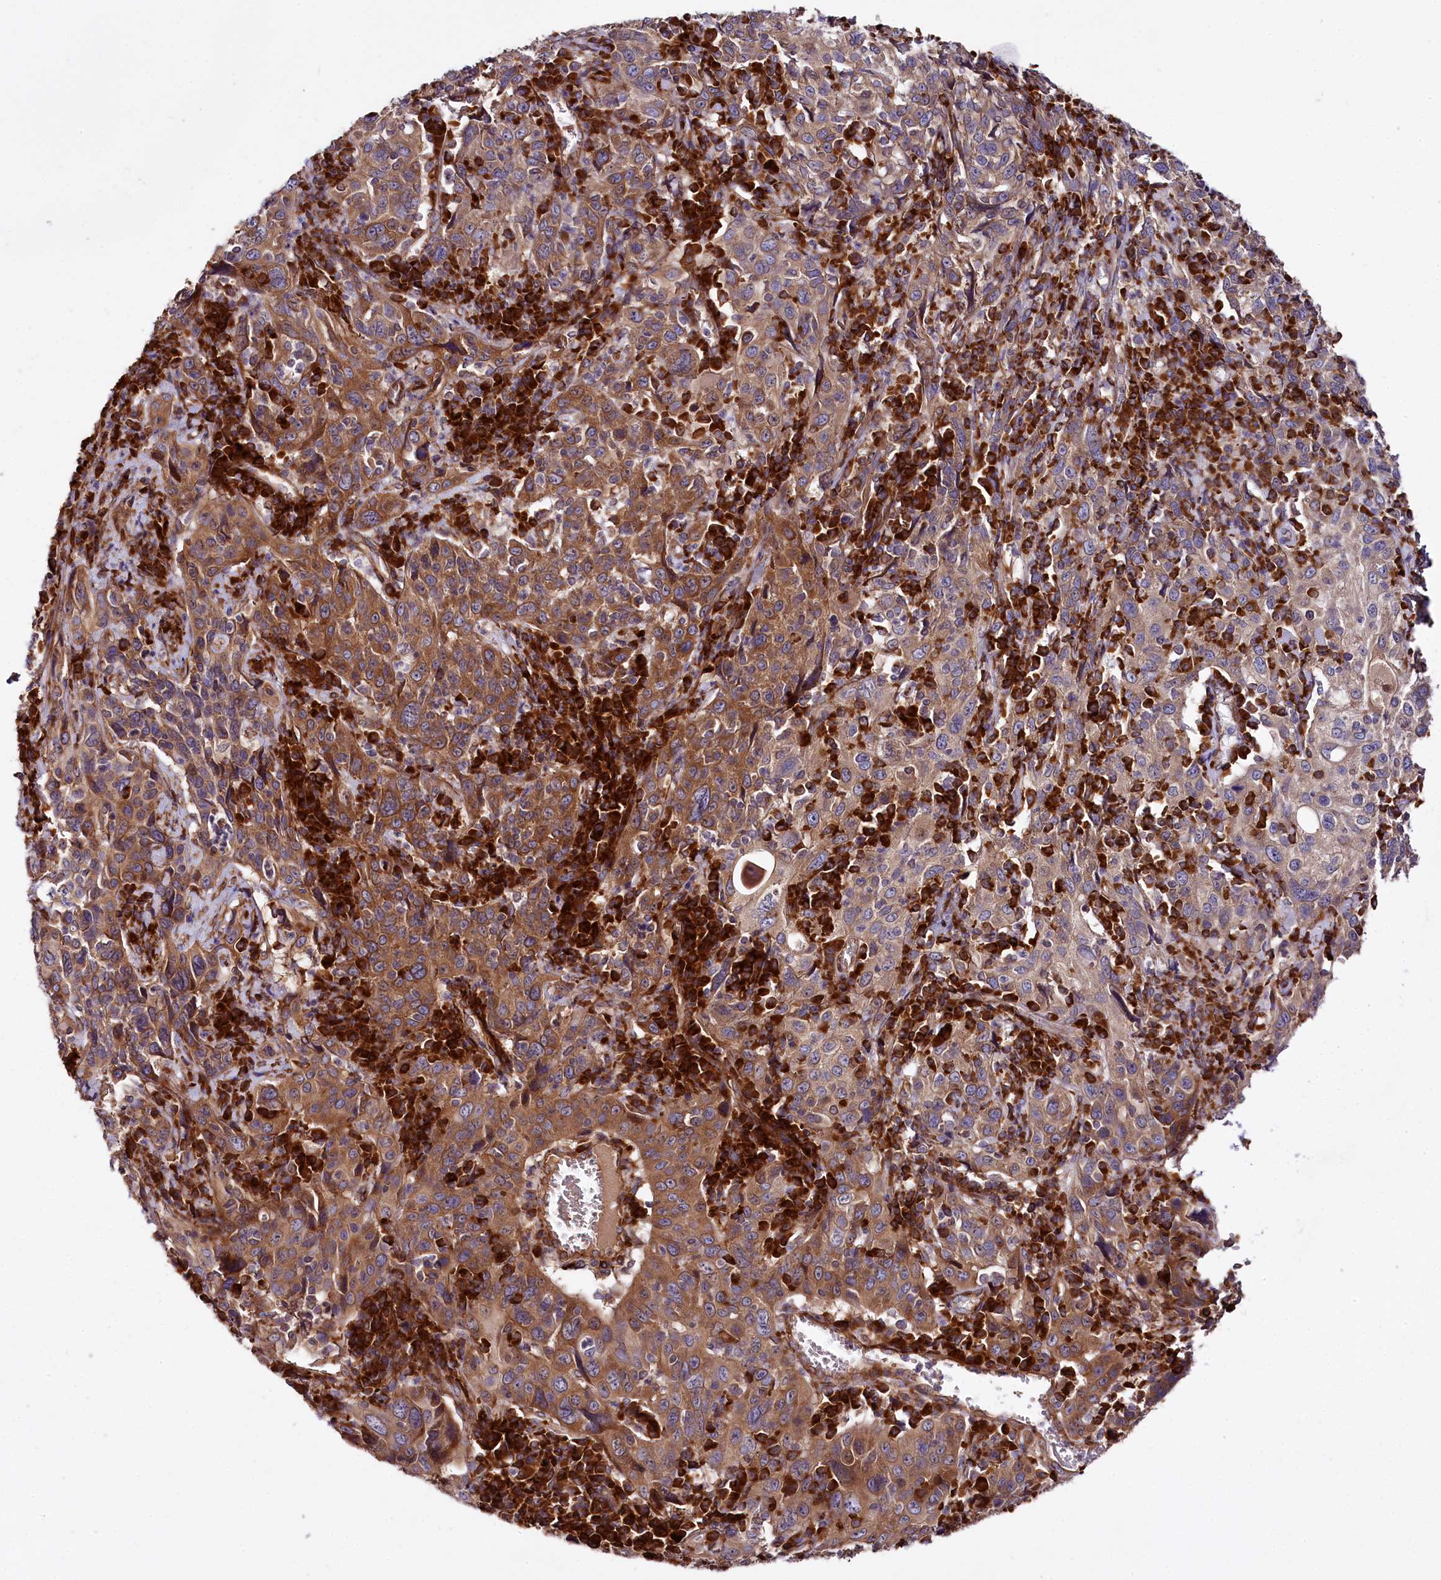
{"staining": {"intensity": "moderate", "quantity": ">75%", "location": "cytoplasmic/membranous"}, "tissue": "cervical cancer", "cell_type": "Tumor cells", "image_type": "cancer", "snomed": [{"axis": "morphology", "description": "Squamous cell carcinoma, NOS"}, {"axis": "topography", "description": "Cervix"}], "caption": "About >75% of tumor cells in cervical cancer reveal moderate cytoplasmic/membranous protein expression as visualized by brown immunohistochemical staining.", "gene": "SPATS2", "patient": {"sex": "female", "age": 46}}